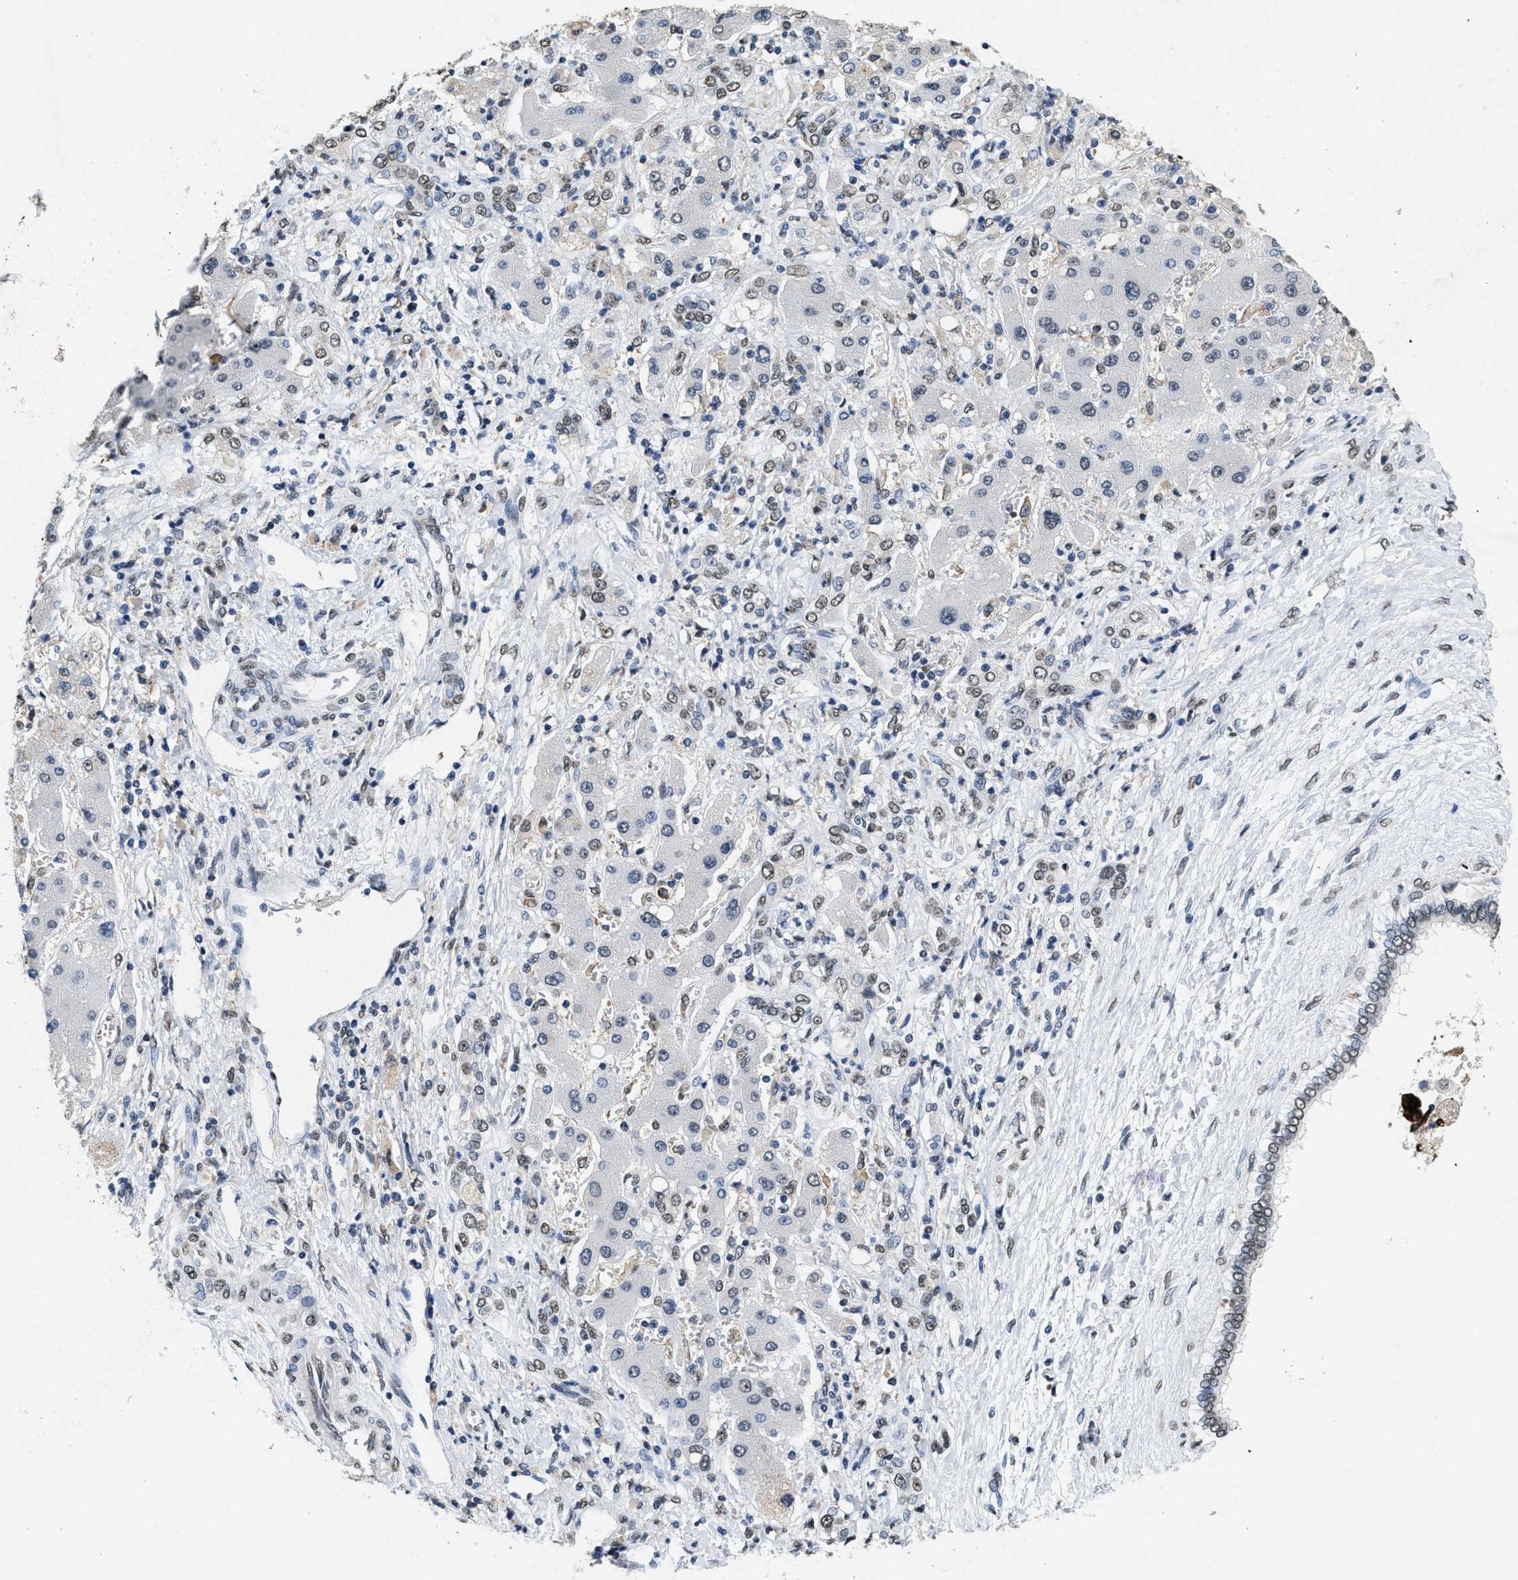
{"staining": {"intensity": "weak", "quantity": "<25%", "location": "nuclear"}, "tissue": "liver cancer", "cell_type": "Tumor cells", "image_type": "cancer", "snomed": [{"axis": "morphology", "description": "Cholangiocarcinoma"}, {"axis": "topography", "description": "Liver"}], "caption": "Liver cancer was stained to show a protein in brown. There is no significant staining in tumor cells.", "gene": "SUPT16H", "patient": {"sex": "male", "age": 50}}